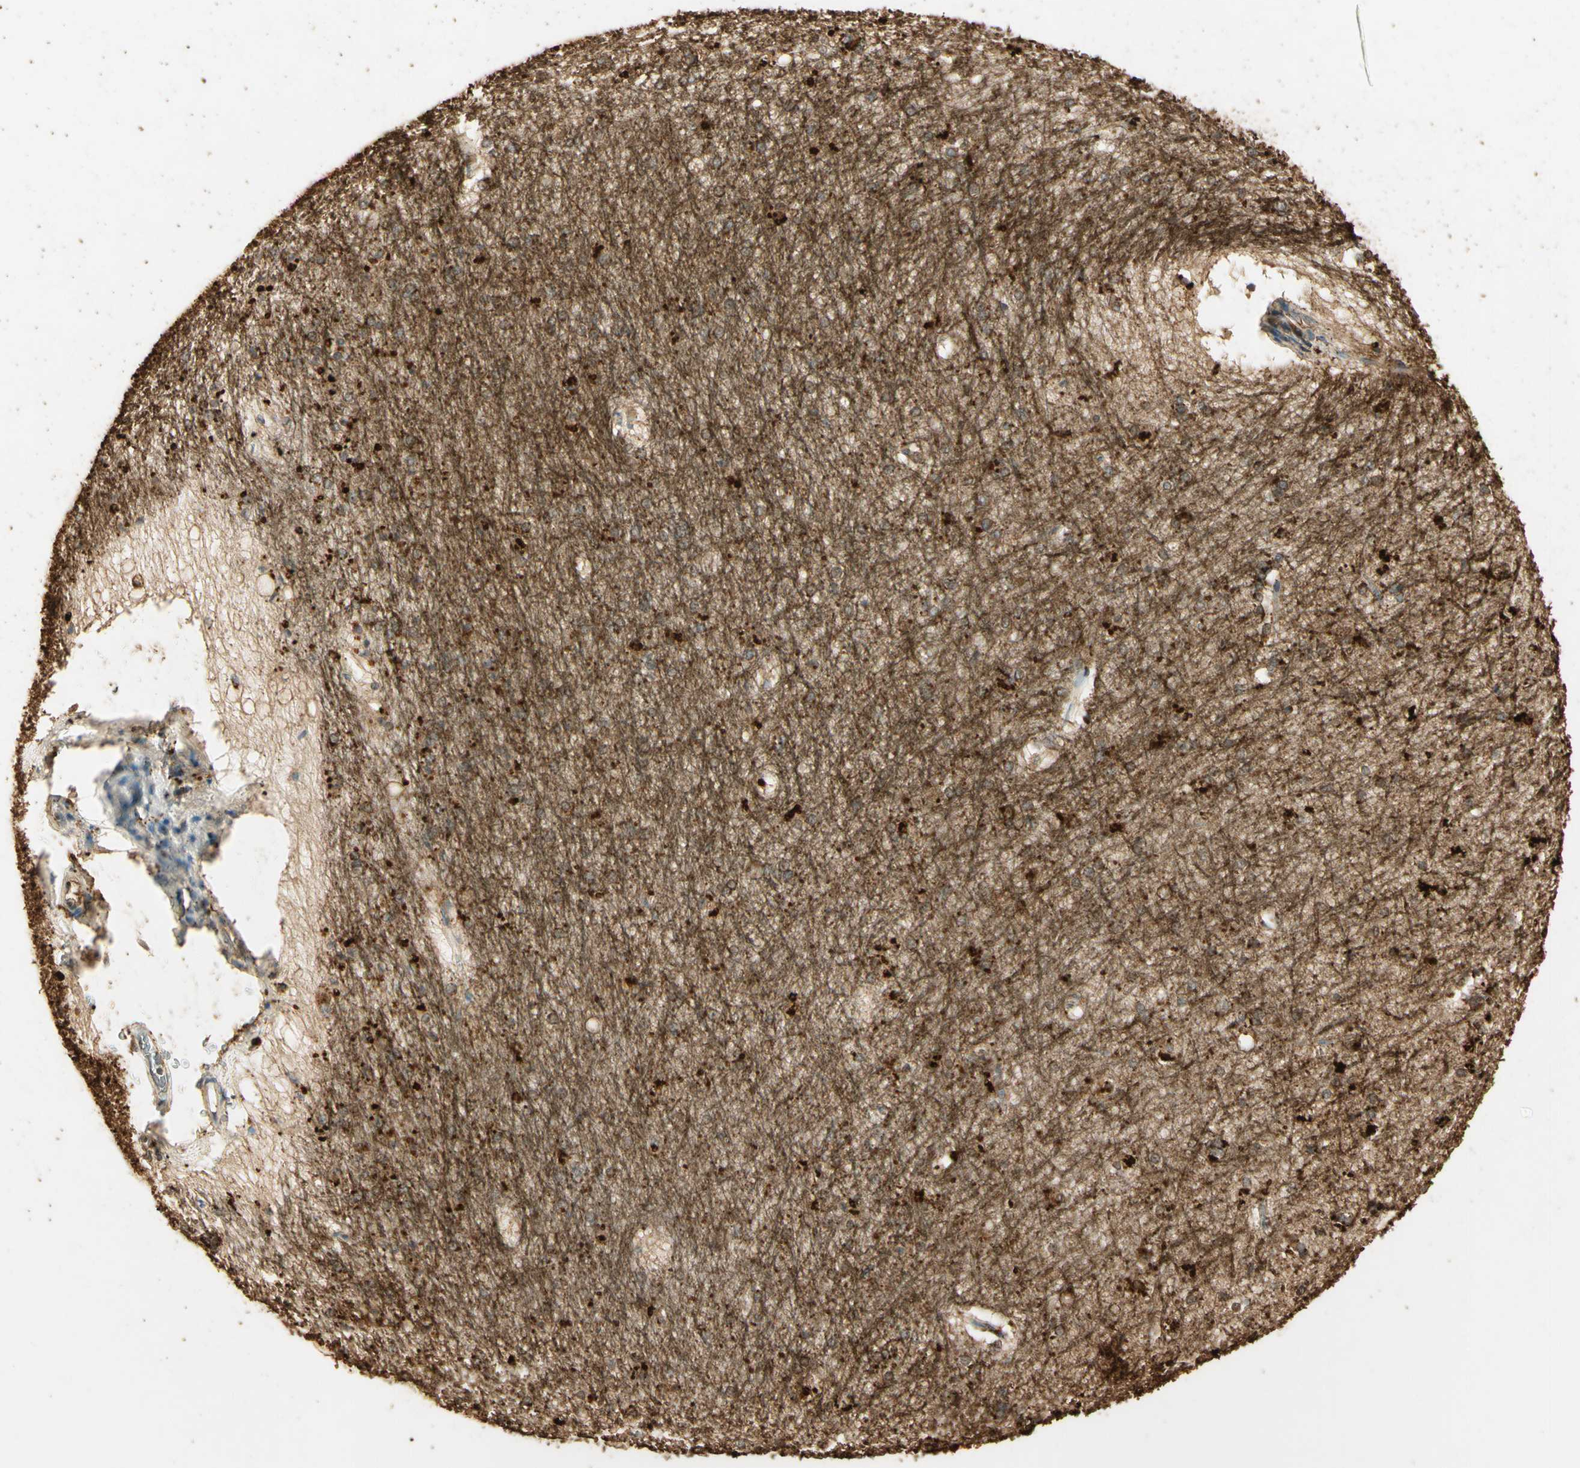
{"staining": {"intensity": "strong", "quantity": "25%-75%", "location": "cytoplasmic/membranous"}, "tissue": "hippocampus", "cell_type": "Glial cells", "image_type": "normal", "snomed": [{"axis": "morphology", "description": "Normal tissue, NOS"}, {"axis": "topography", "description": "Hippocampus"}], "caption": "The immunohistochemical stain shows strong cytoplasmic/membranous positivity in glial cells of benign hippocampus.", "gene": "ARHGEF17", "patient": {"sex": "female", "age": 19}}